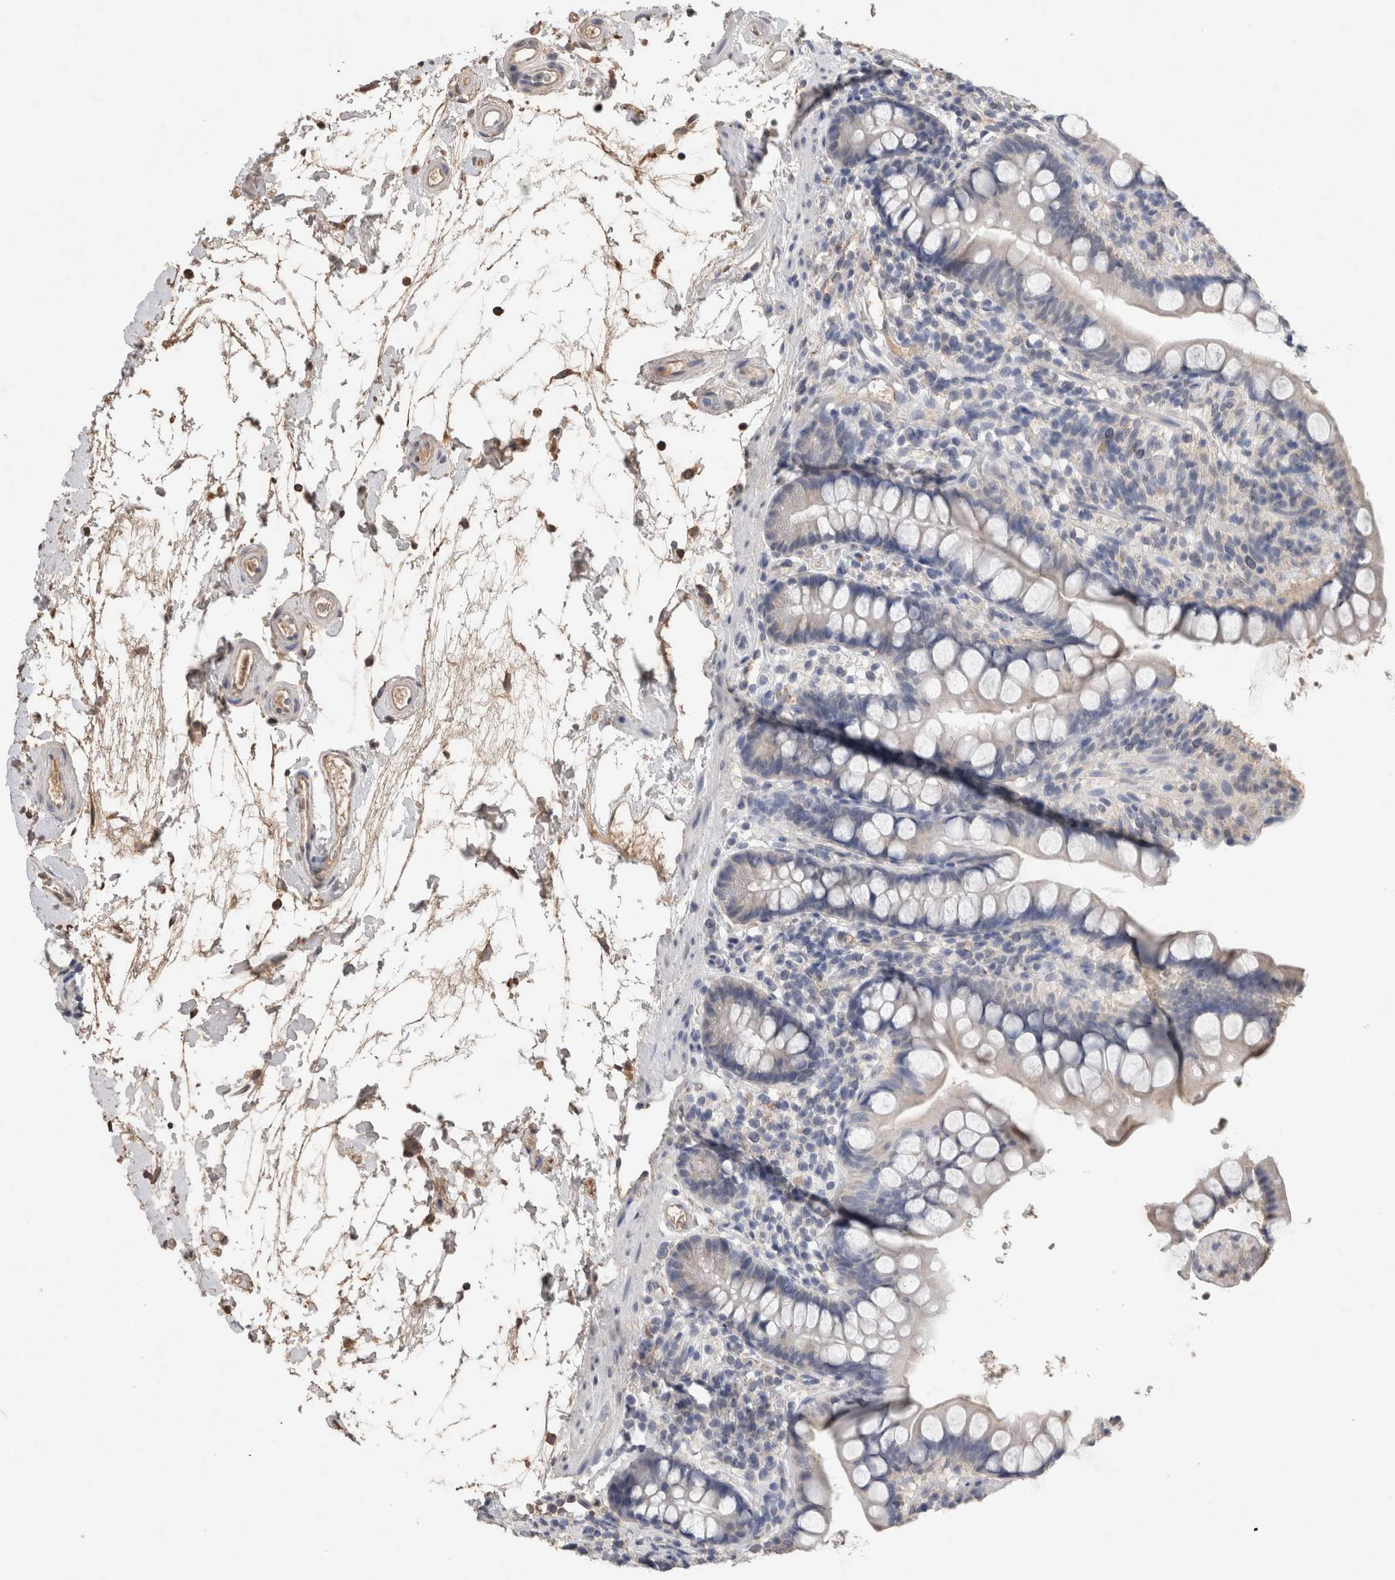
{"staining": {"intensity": "negative", "quantity": "none", "location": "none"}, "tissue": "small intestine", "cell_type": "Glandular cells", "image_type": "normal", "snomed": [{"axis": "morphology", "description": "Normal tissue, NOS"}, {"axis": "topography", "description": "Small intestine"}], "caption": "DAB immunohistochemical staining of unremarkable human small intestine shows no significant expression in glandular cells. Brightfield microscopy of immunohistochemistry stained with DAB (brown) and hematoxylin (blue), captured at high magnification.", "gene": "FABP7", "patient": {"sex": "female", "age": 84}}